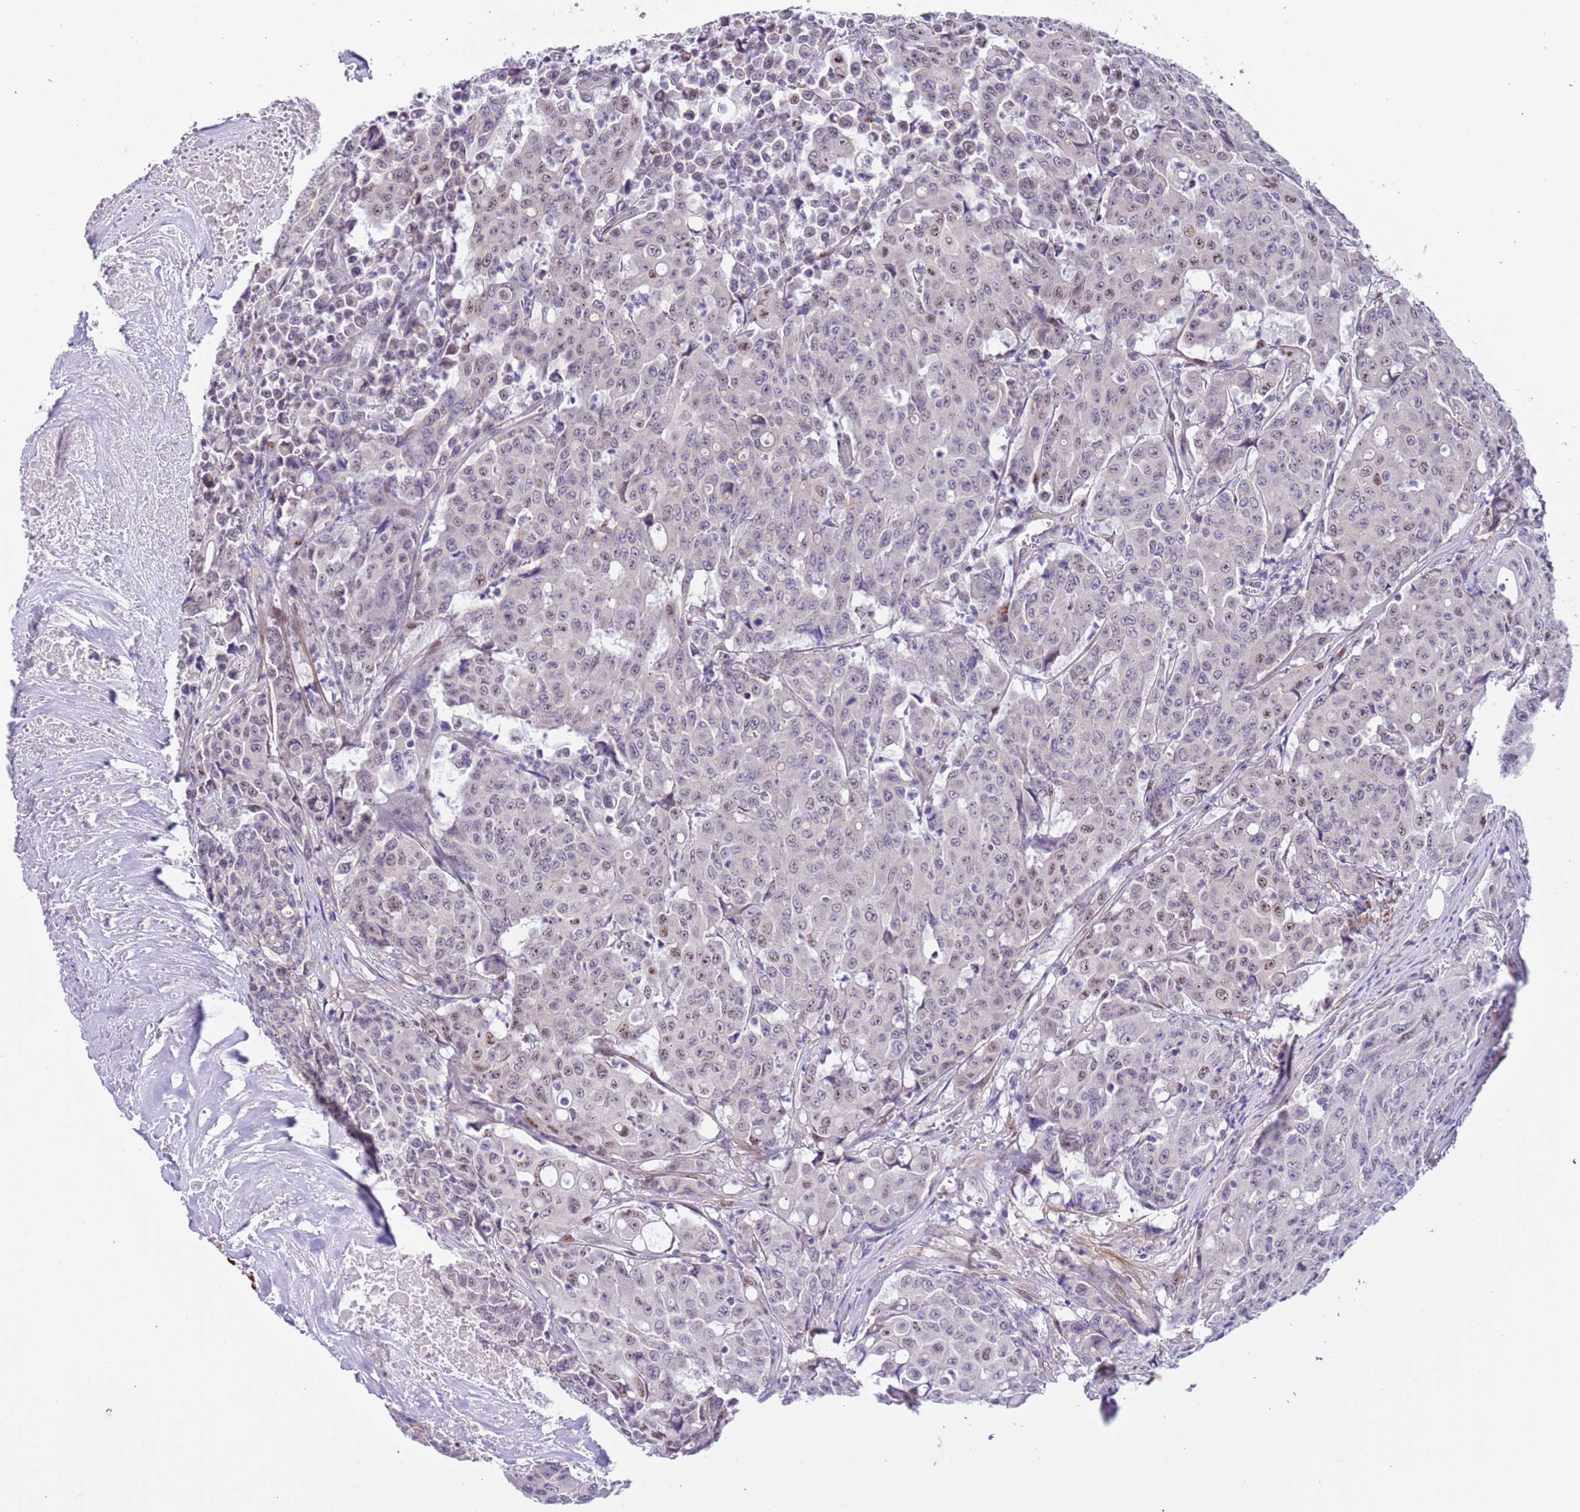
{"staining": {"intensity": "negative", "quantity": "none", "location": "none"}, "tissue": "colorectal cancer", "cell_type": "Tumor cells", "image_type": "cancer", "snomed": [{"axis": "morphology", "description": "Adenocarcinoma, NOS"}, {"axis": "topography", "description": "Colon"}], "caption": "Image shows no significant protein expression in tumor cells of colorectal adenocarcinoma.", "gene": "PLEKHH1", "patient": {"sex": "male", "age": 51}}